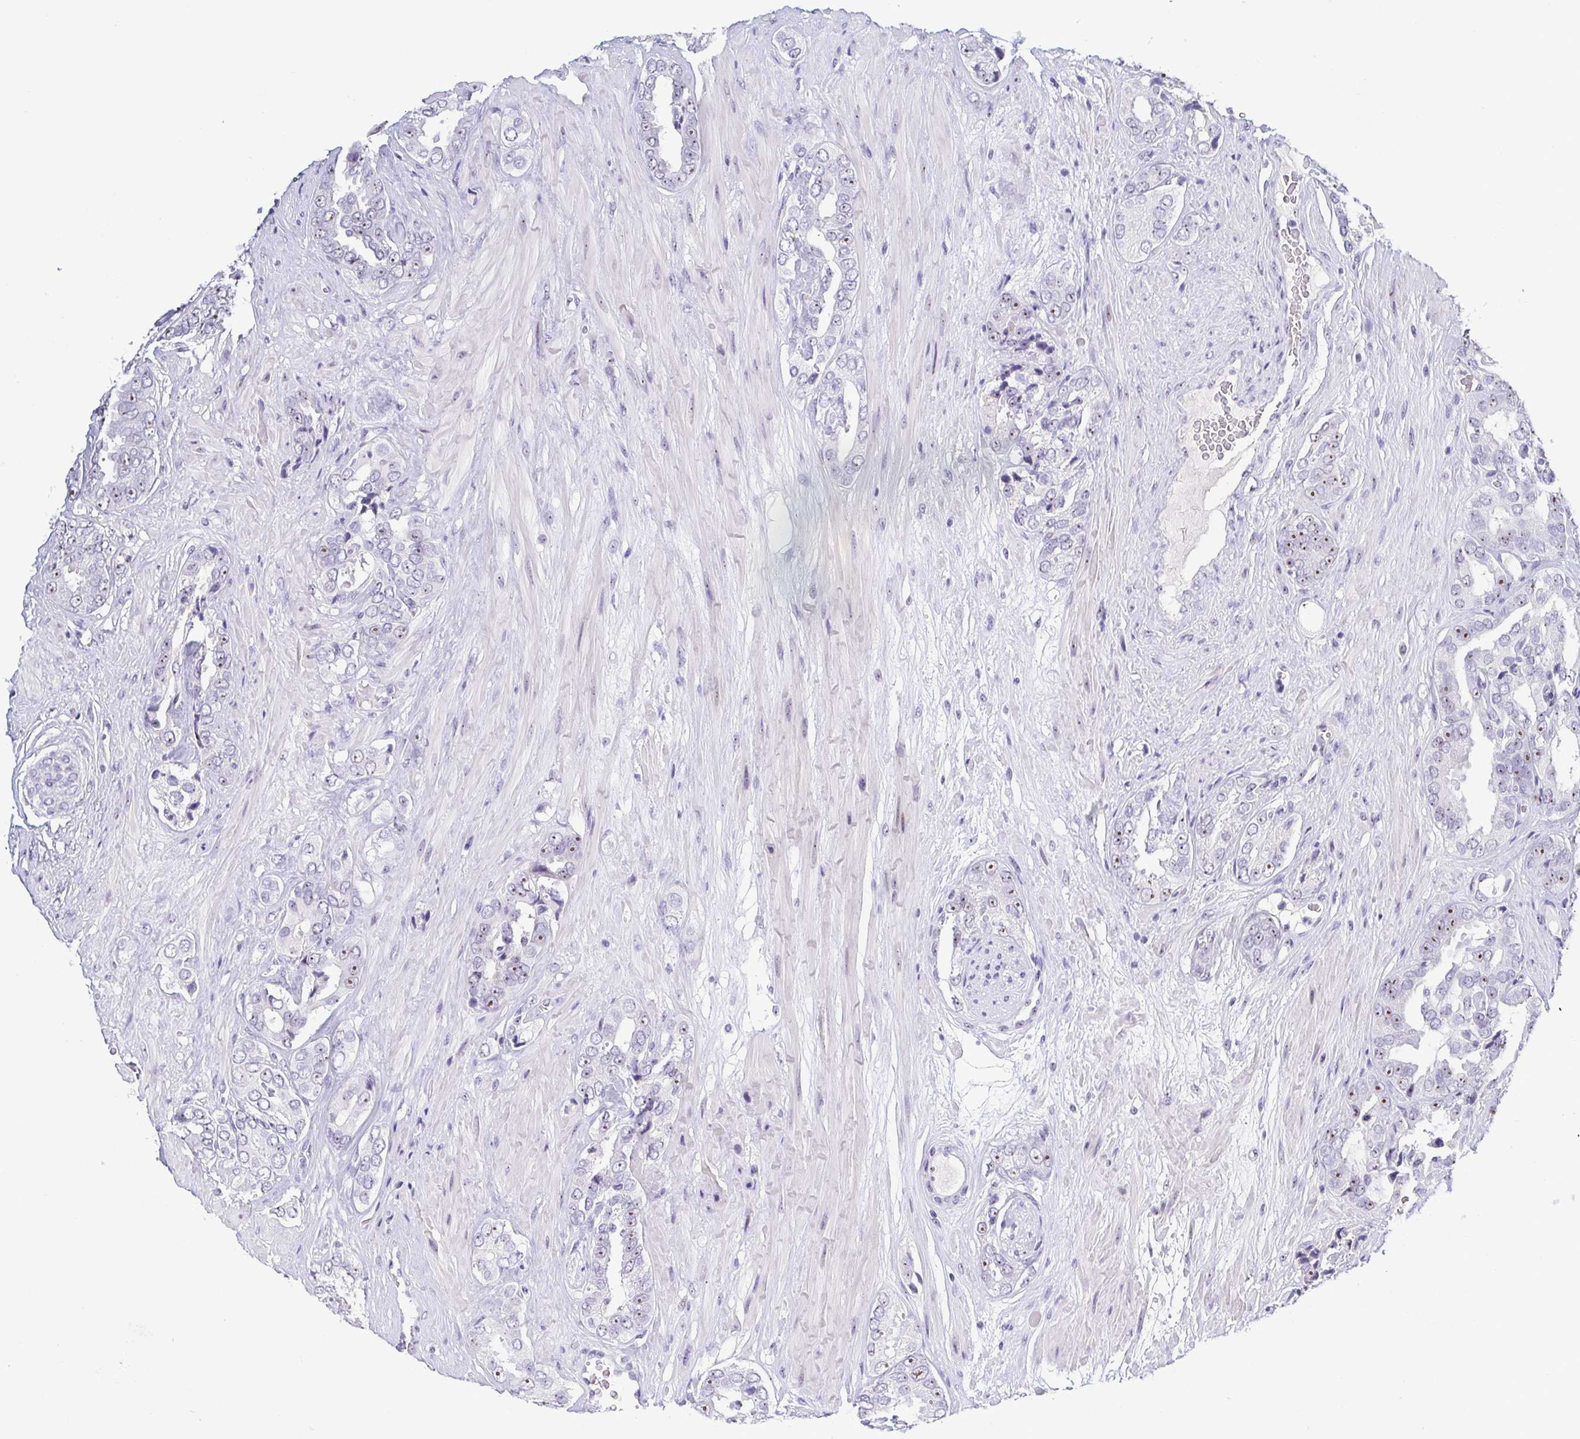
{"staining": {"intensity": "weak", "quantity": "25%-75%", "location": "nuclear"}, "tissue": "prostate cancer", "cell_type": "Tumor cells", "image_type": "cancer", "snomed": [{"axis": "morphology", "description": "Adenocarcinoma, High grade"}, {"axis": "topography", "description": "Prostate"}], "caption": "Tumor cells display low levels of weak nuclear expression in about 25%-75% of cells in high-grade adenocarcinoma (prostate).", "gene": "BZW1", "patient": {"sex": "male", "age": 71}}